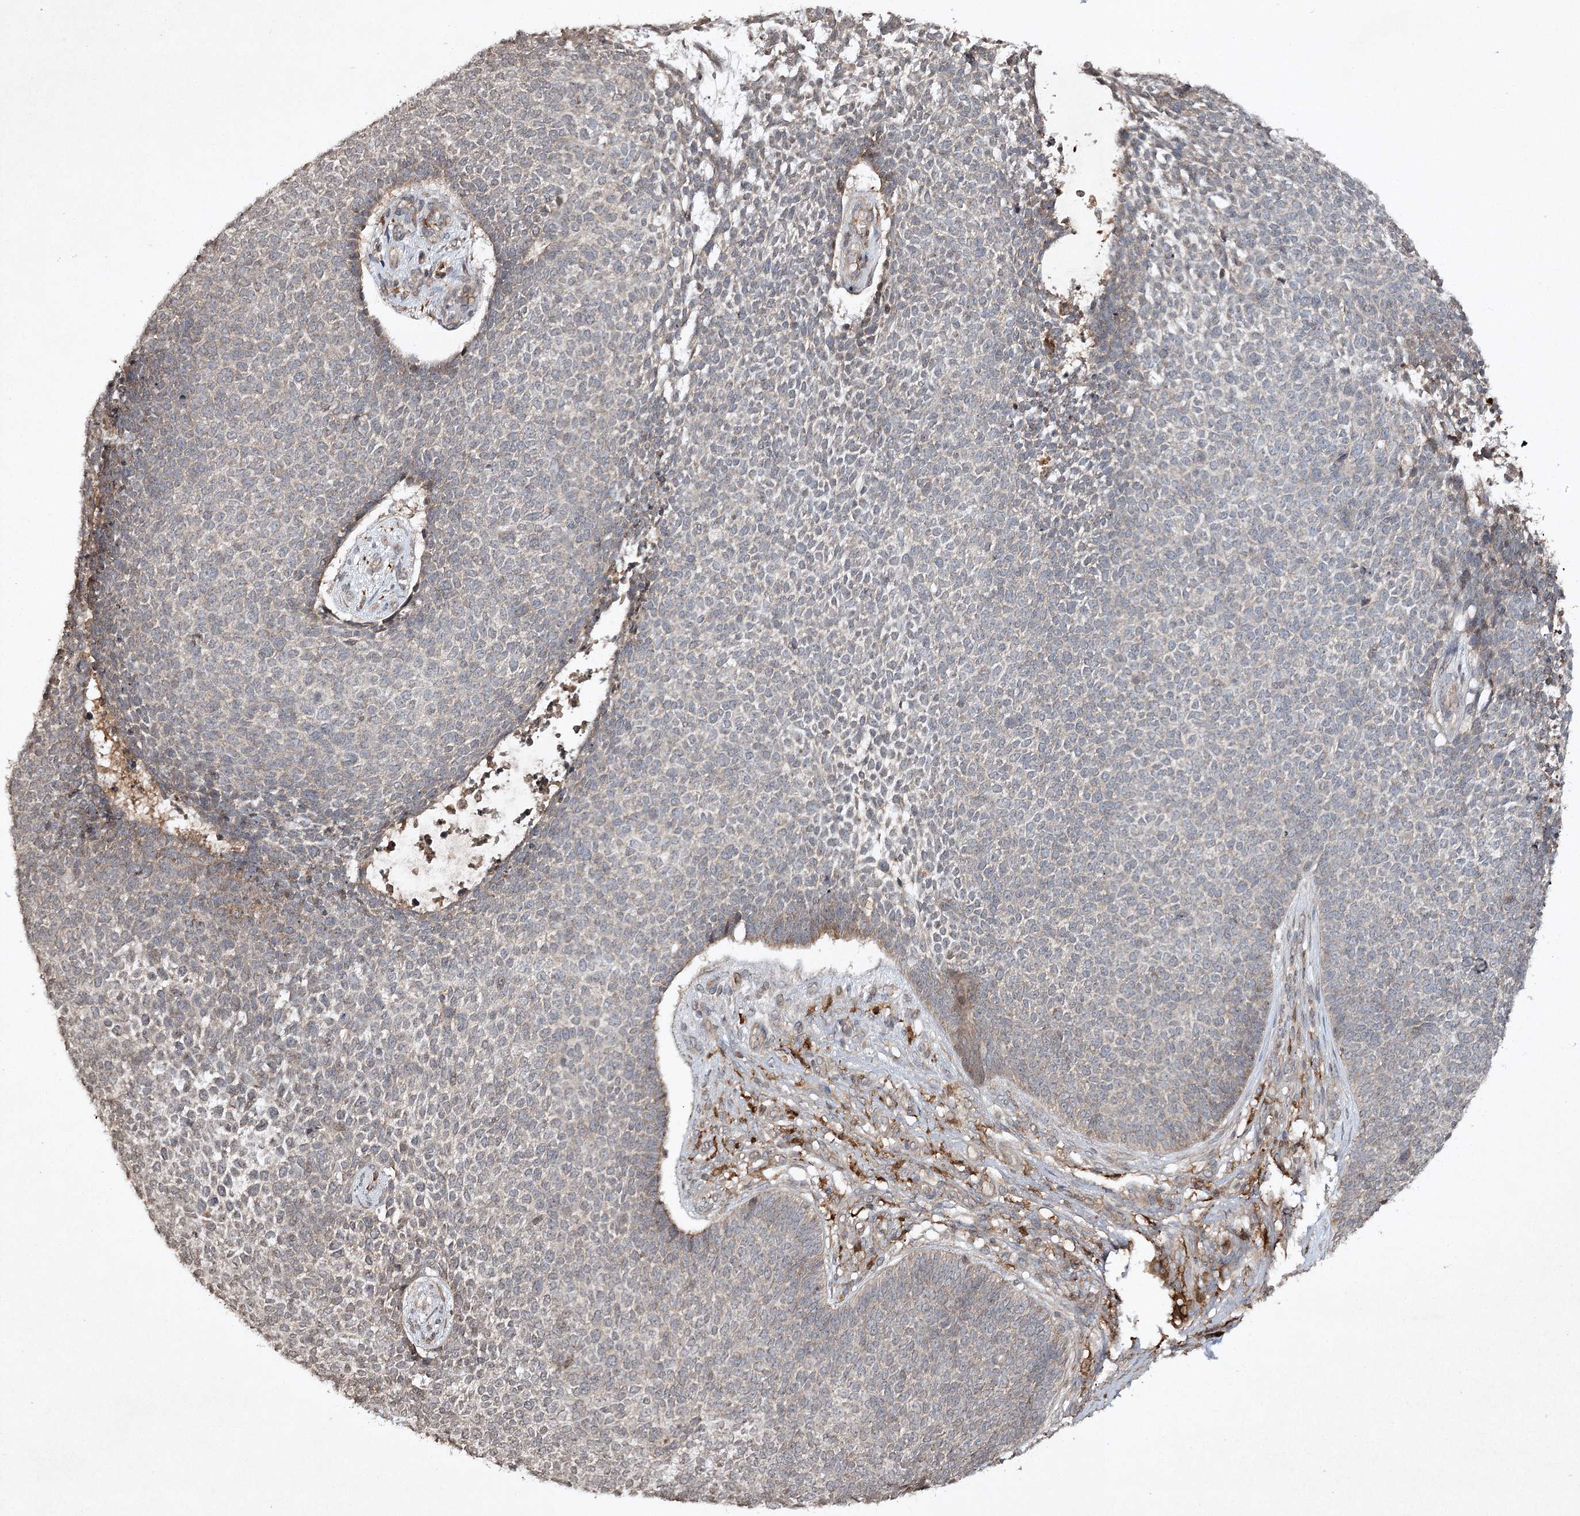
{"staining": {"intensity": "negative", "quantity": "none", "location": "none"}, "tissue": "skin cancer", "cell_type": "Tumor cells", "image_type": "cancer", "snomed": [{"axis": "morphology", "description": "Basal cell carcinoma"}, {"axis": "topography", "description": "Skin"}], "caption": "Human basal cell carcinoma (skin) stained for a protein using immunohistochemistry (IHC) reveals no expression in tumor cells.", "gene": "CYP2B6", "patient": {"sex": "female", "age": 84}}